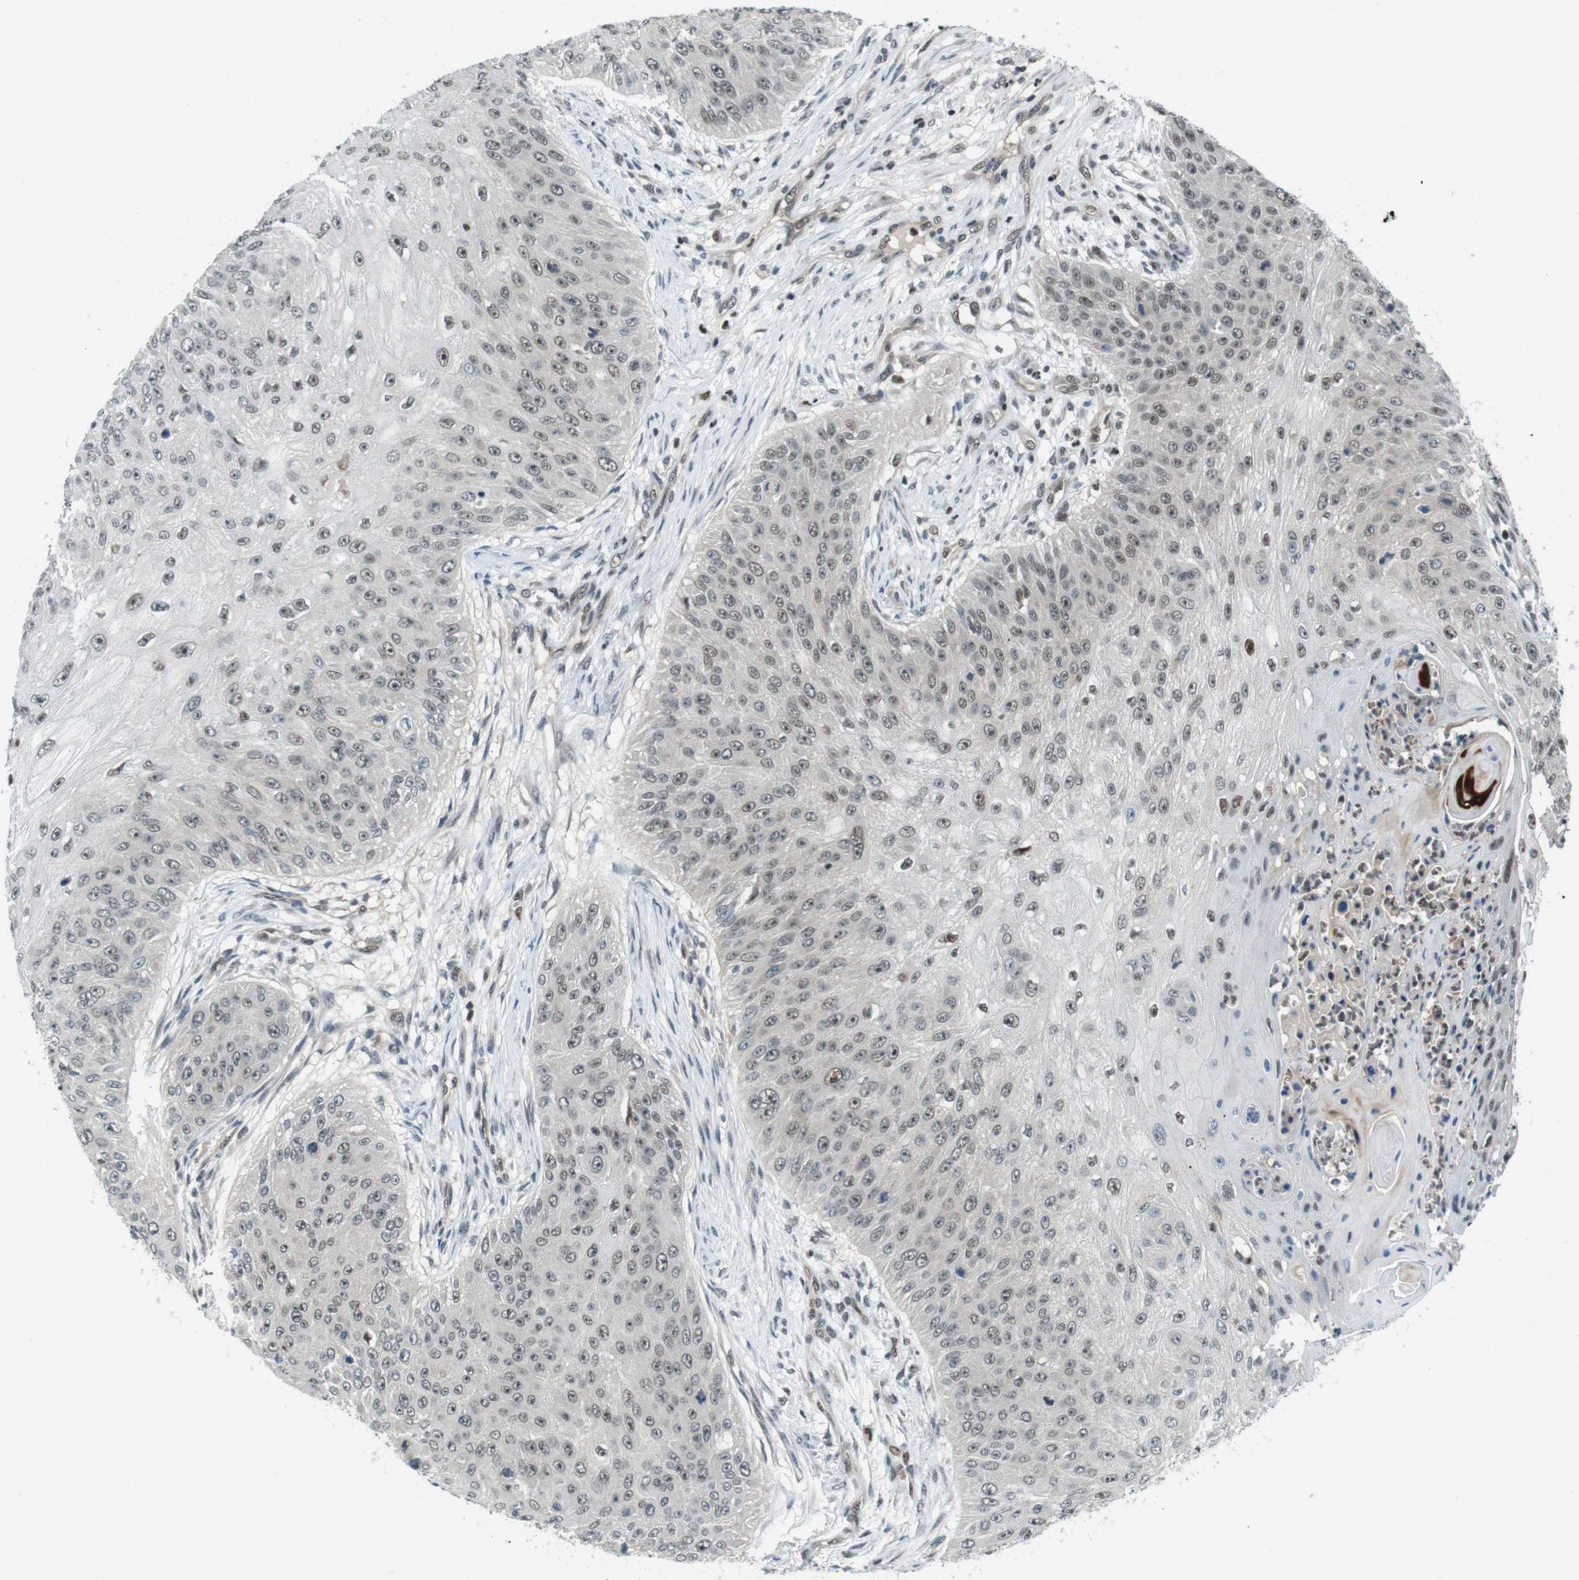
{"staining": {"intensity": "weak", "quantity": ">75%", "location": "nuclear"}, "tissue": "skin cancer", "cell_type": "Tumor cells", "image_type": "cancer", "snomed": [{"axis": "morphology", "description": "Squamous cell carcinoma, NOS"}, {"axis": "topography", "description": "Skin"}], "caption": "Weak nuclear protein staining is appreciated in approximately >75% of tumor cells in squamous cell carcinoma (skin).", "gene": "MAPKAPK5", "patient": {"sex": "female", "age": 80}}